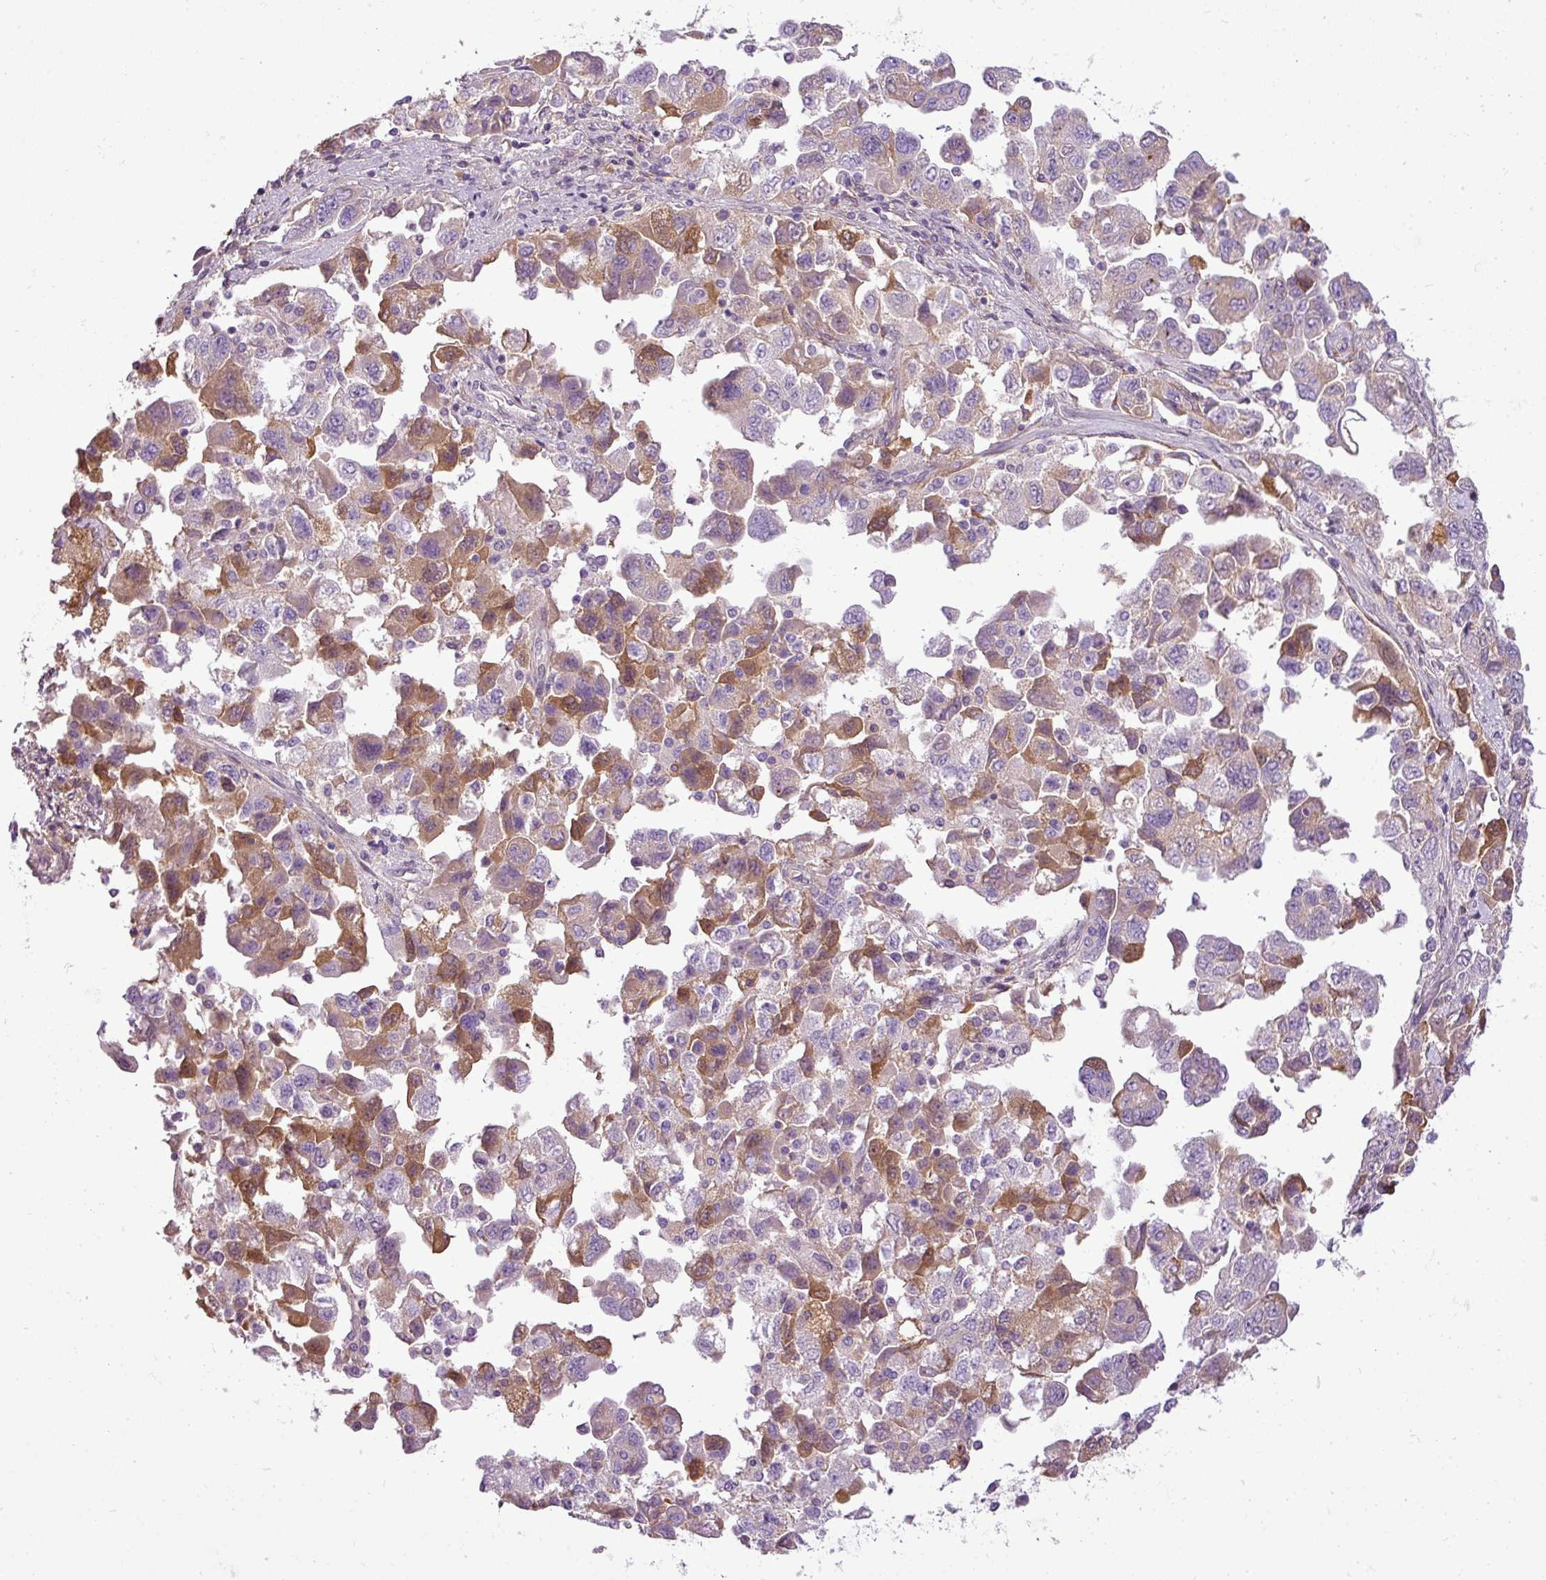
{"staining": {"intensity": "moderate", "quantity": "25%-75%", "location": "cytoplasmic/membranous"}, "tissue": "ovarian cancer", "cell_type": "Tumor cells", "image_type": "cancer", "snomed": [{"axis": "morphology", "description": "Carcinoma, NOS"}, {"axis": "morphology", "description": "Cystadenocarcinoma, serous, NOS"}, {"axis": "topography", "description": "Ovary"}], "caption": "Protein expression by immunohistochemistry (IHC) shows moderate cytoplasmic/membranous expression in approximately 25%-75% of tumor cells in ovarian cancer.", "gene": "C4B", "patient": {"sex": "female", "age": 69}}